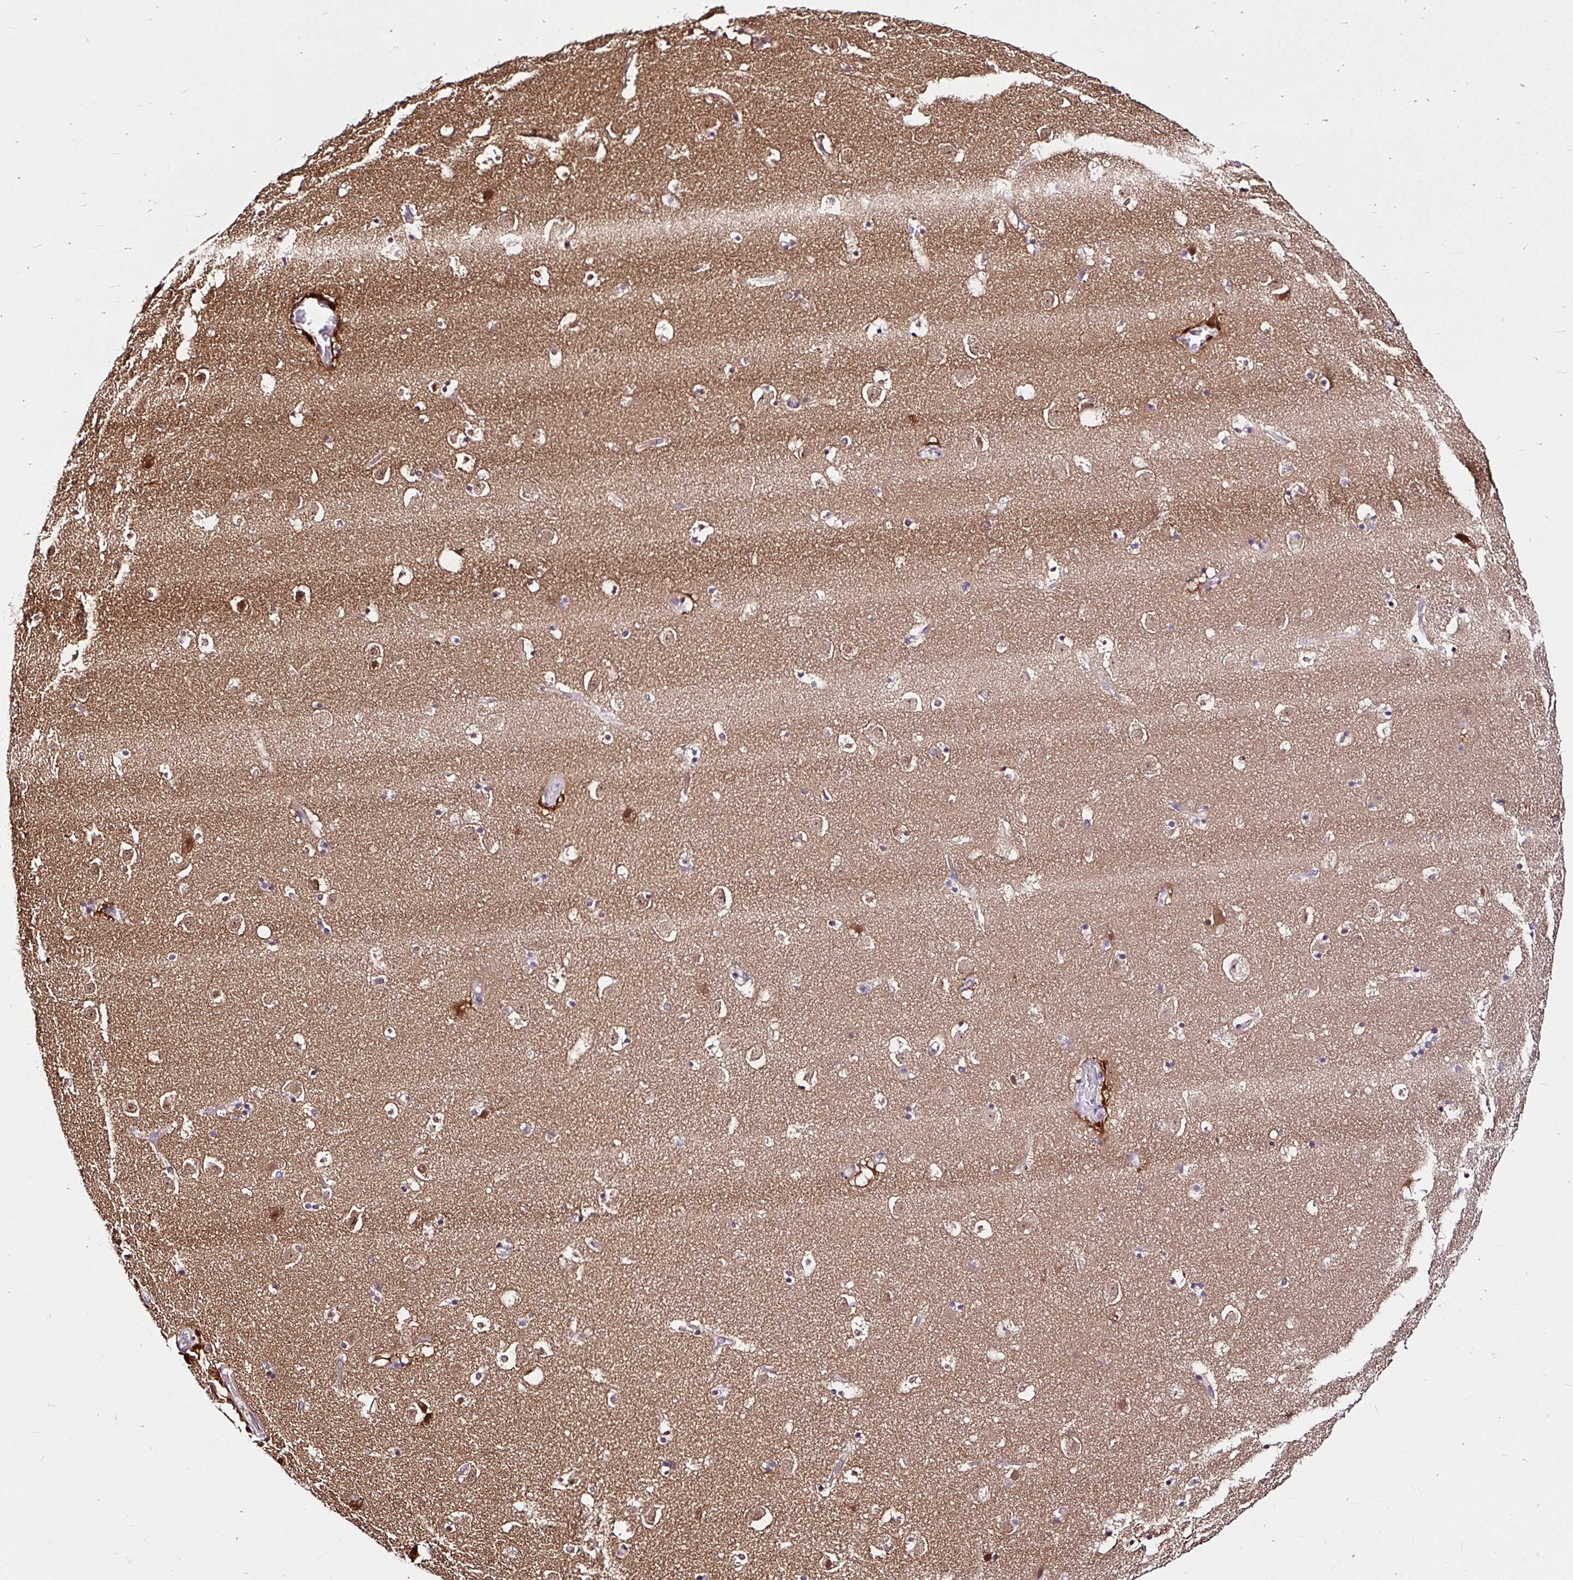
{"staining": {"intensity": "negative", "quantity": "none", "location": "none"}, "tissue": "caudate", "cell_type": "Glial cells", "image_type": "normal", "snomed": [{"axis": "morphology", "description": "Normal tissue, NOS"}, {"axis": "topography", "description": "Lateral ventricle wall"}], "caption": "Caudate stained for a protein using immunohistochemistry exhibits no positivity glial cells.", "gene": "PIN4", "patient": {"sex": "male", "age": 37}}